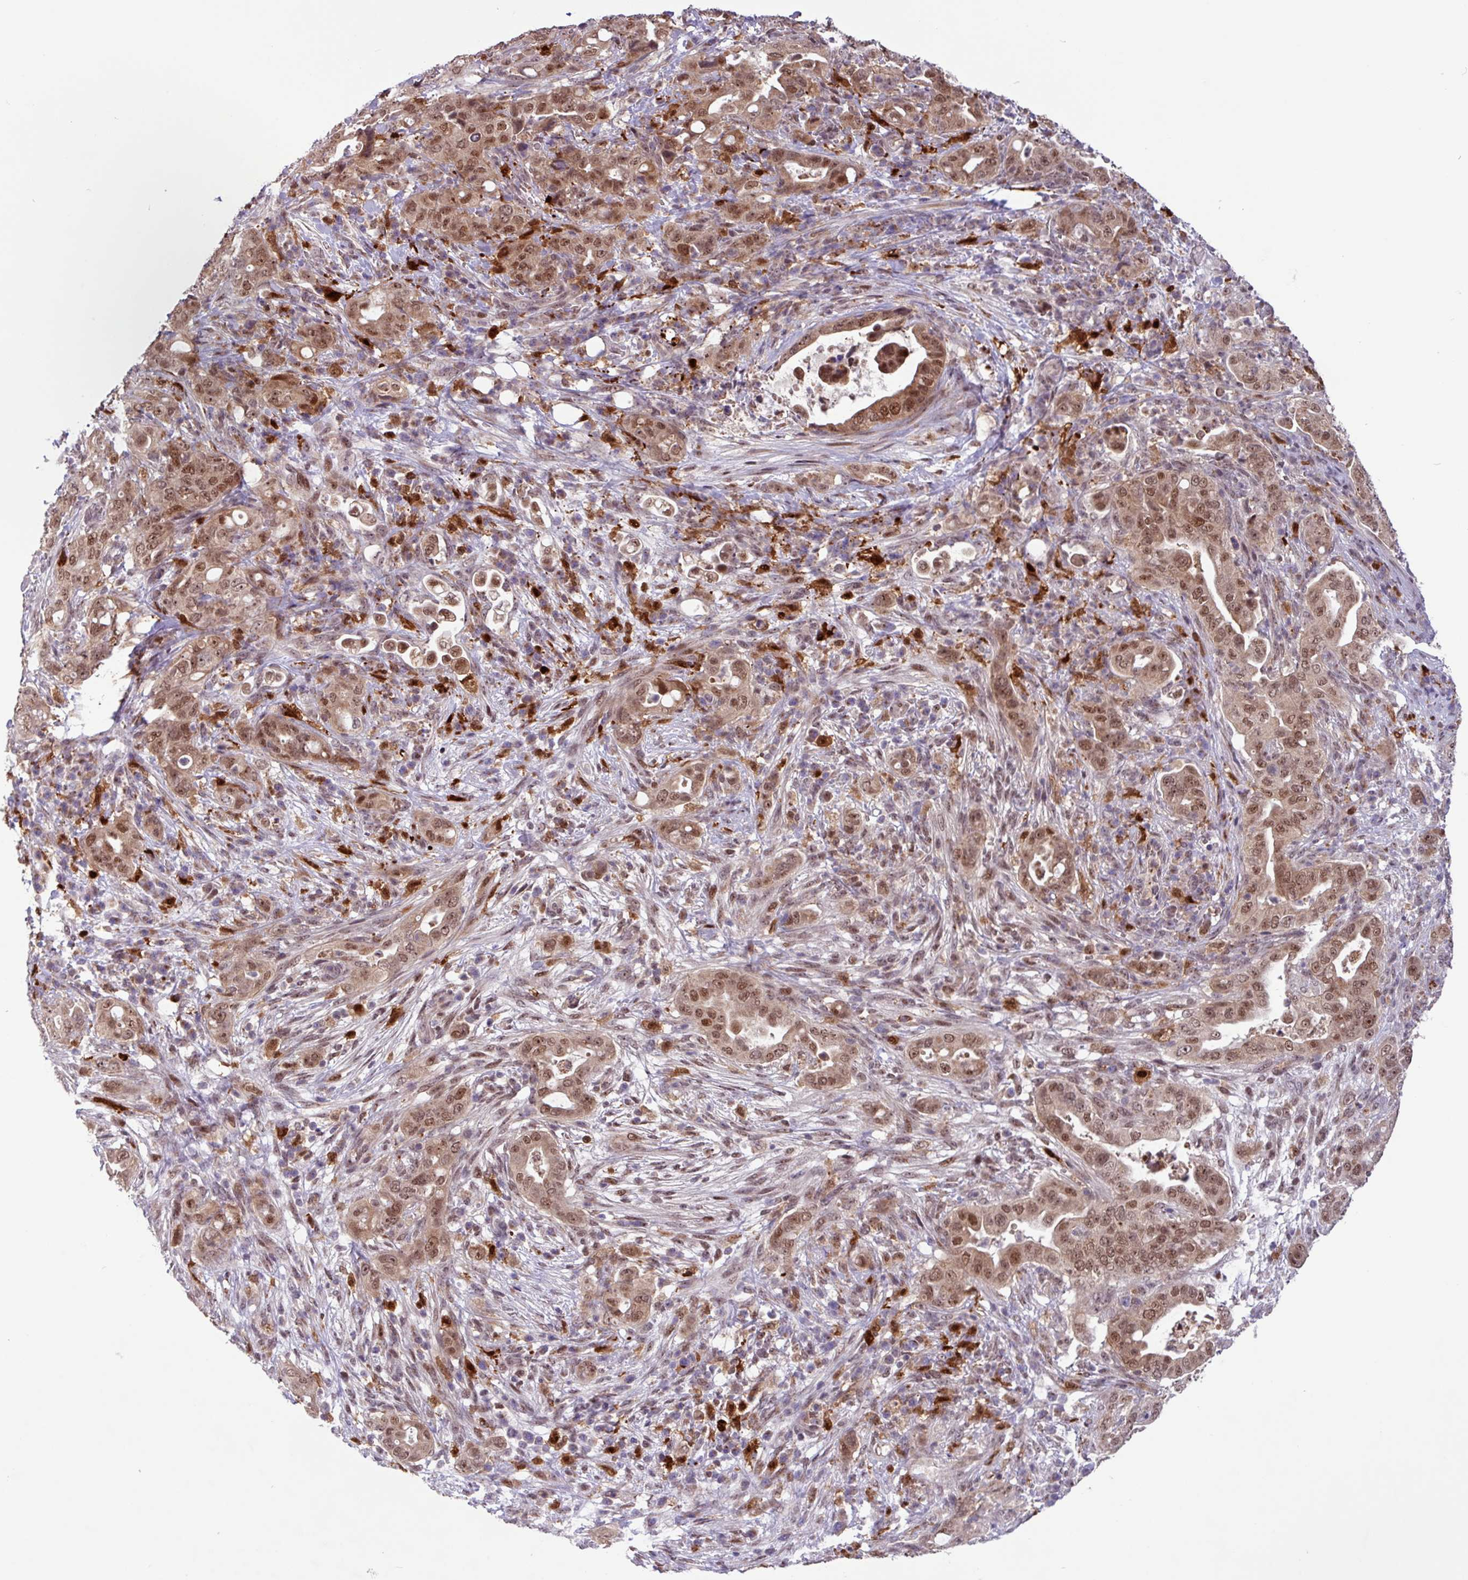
{"staining": {"intensity": "moderate", "quantity": ">75%", "location": "cytoplasmic/membranous,nuclear"}, "tissue": "pancreatic cancer", "cell_type": "Tumor cells", "image_type": "cancer", "snomed": [{"axis": "morphology", "description": "Normal tissue, NOS"}, {"axis": "morphology", "description": "Adenocarcinoma, NOS"}, {"axis": "topography", "description": "Lymph node"}, {"axis": "topography", "description": "Pancreas"}], "caption": "Human adenocarcinoma (pancreatic) stained with a brown dye displays moderate cytoplasmic/membranous and nuclear positive staining in about >75% of tumor cells.", "gene": "BRD3", "patient": {"sex": "female", "age": 67}}